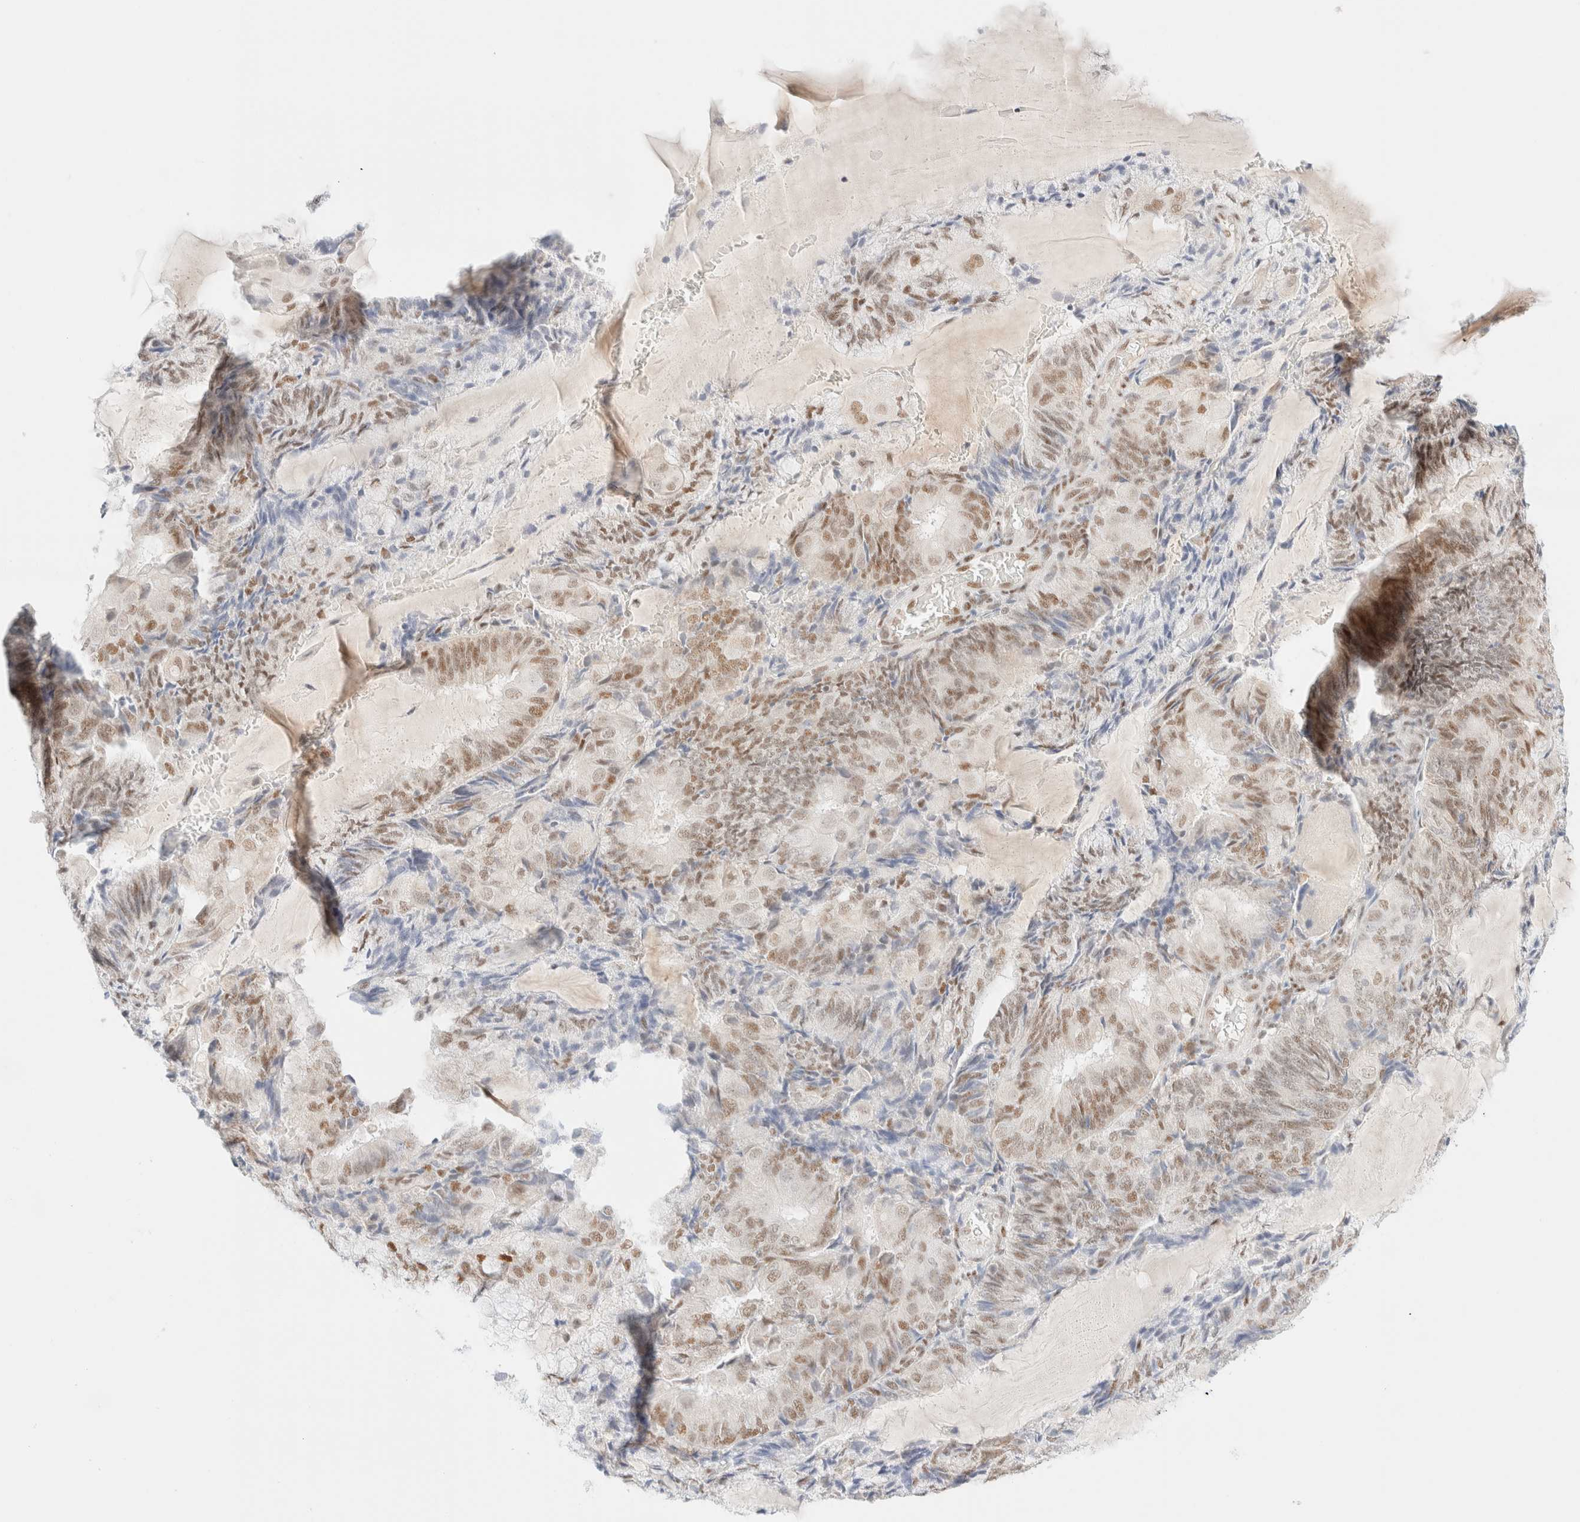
{"staining": {"intensity": "moderate", "quantity": ">75%", "location": "nuclear"}, "tissue": "endometrial cancer", "cell_type": "Tumor cells", "image_type": "cancer", "snomed": [{"axis": "morphology", "description": "Adenocarcinoma, NOS"}, {"axis": "topography", "description": "Endometrium"}], "caption": "Moderate nuclear expression is seen in about >75% of tumor cells in endometrial adenocarcinoma. (DAB (3,3'-diaminobenzidine) IHC with brightfield microscopy, high magnification).", "gene": "CIC", "patient": {"sex": "female", "age": 81}}